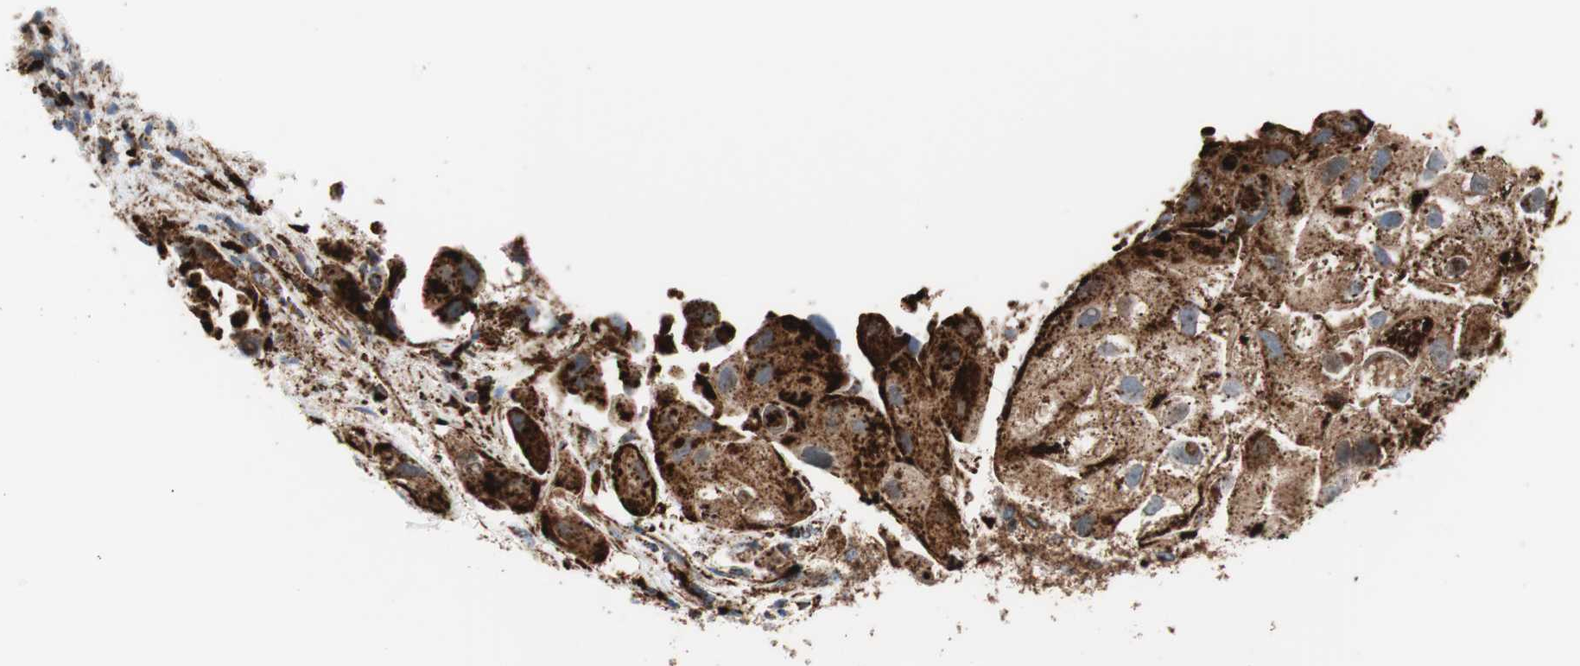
{"staining": {"intensity": "strong", "quantity": ">75%", "location": "cytoplasmic/membranous"}, "tissue": "urothelial cancer", "cell_type": "Tumor cells", "image_type": "cancer", "snomed": [{"axis": "morphology", "description": "Urothelial carcinoma, High grade"}, {"axis": "topography", "description": "Urinary bladder"}], "caption": "A high amount of strong cytoplasmic/membranous expression is identified in about >75% of tumor cells in high-grade urothelial carcinoma tissue.", "gene": "LAMP1", "patient": {"sex": "female", "age": 64}}